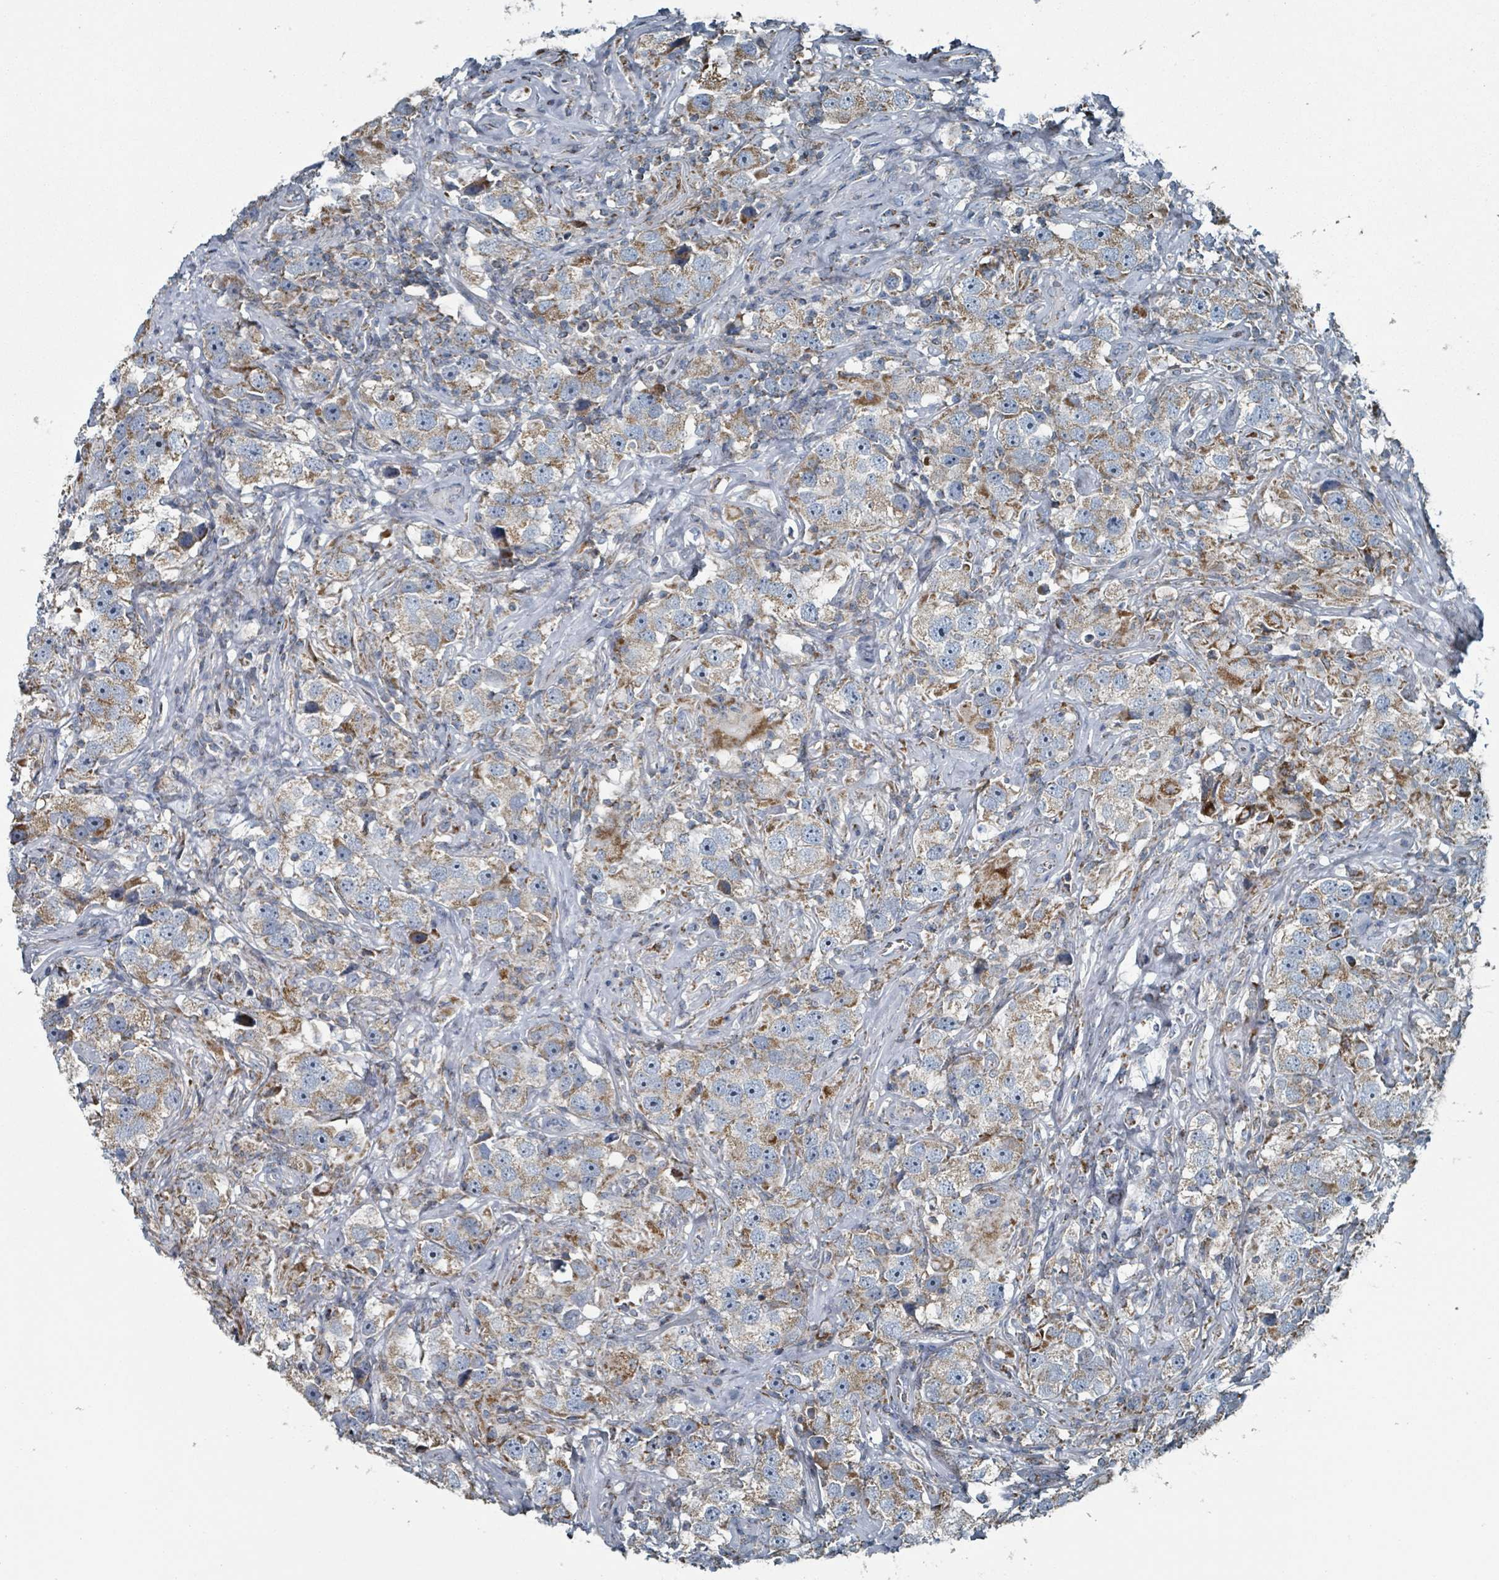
{"staining": {"intensity": "moderate", "quantity": "25%-75%", "location": "cytoplasmic/membranous"}, "tissue": "testis cancer", "cell_type": "Tumor cells", "image_type": "cancer", "snomed": [{"axis": "morphology", "description": "Seminoma, NOS"}, {"axis": "topography", "description": "Testis"}], "caption": "Immunohistochemical staining of human seminoma (testis) exhibits moderate cytoplasmic/membranous protein expression in approximately 25%-75% of tumor cells.", "gene": "ABHD18", "patient": {"sex": "male", "age": 49}}